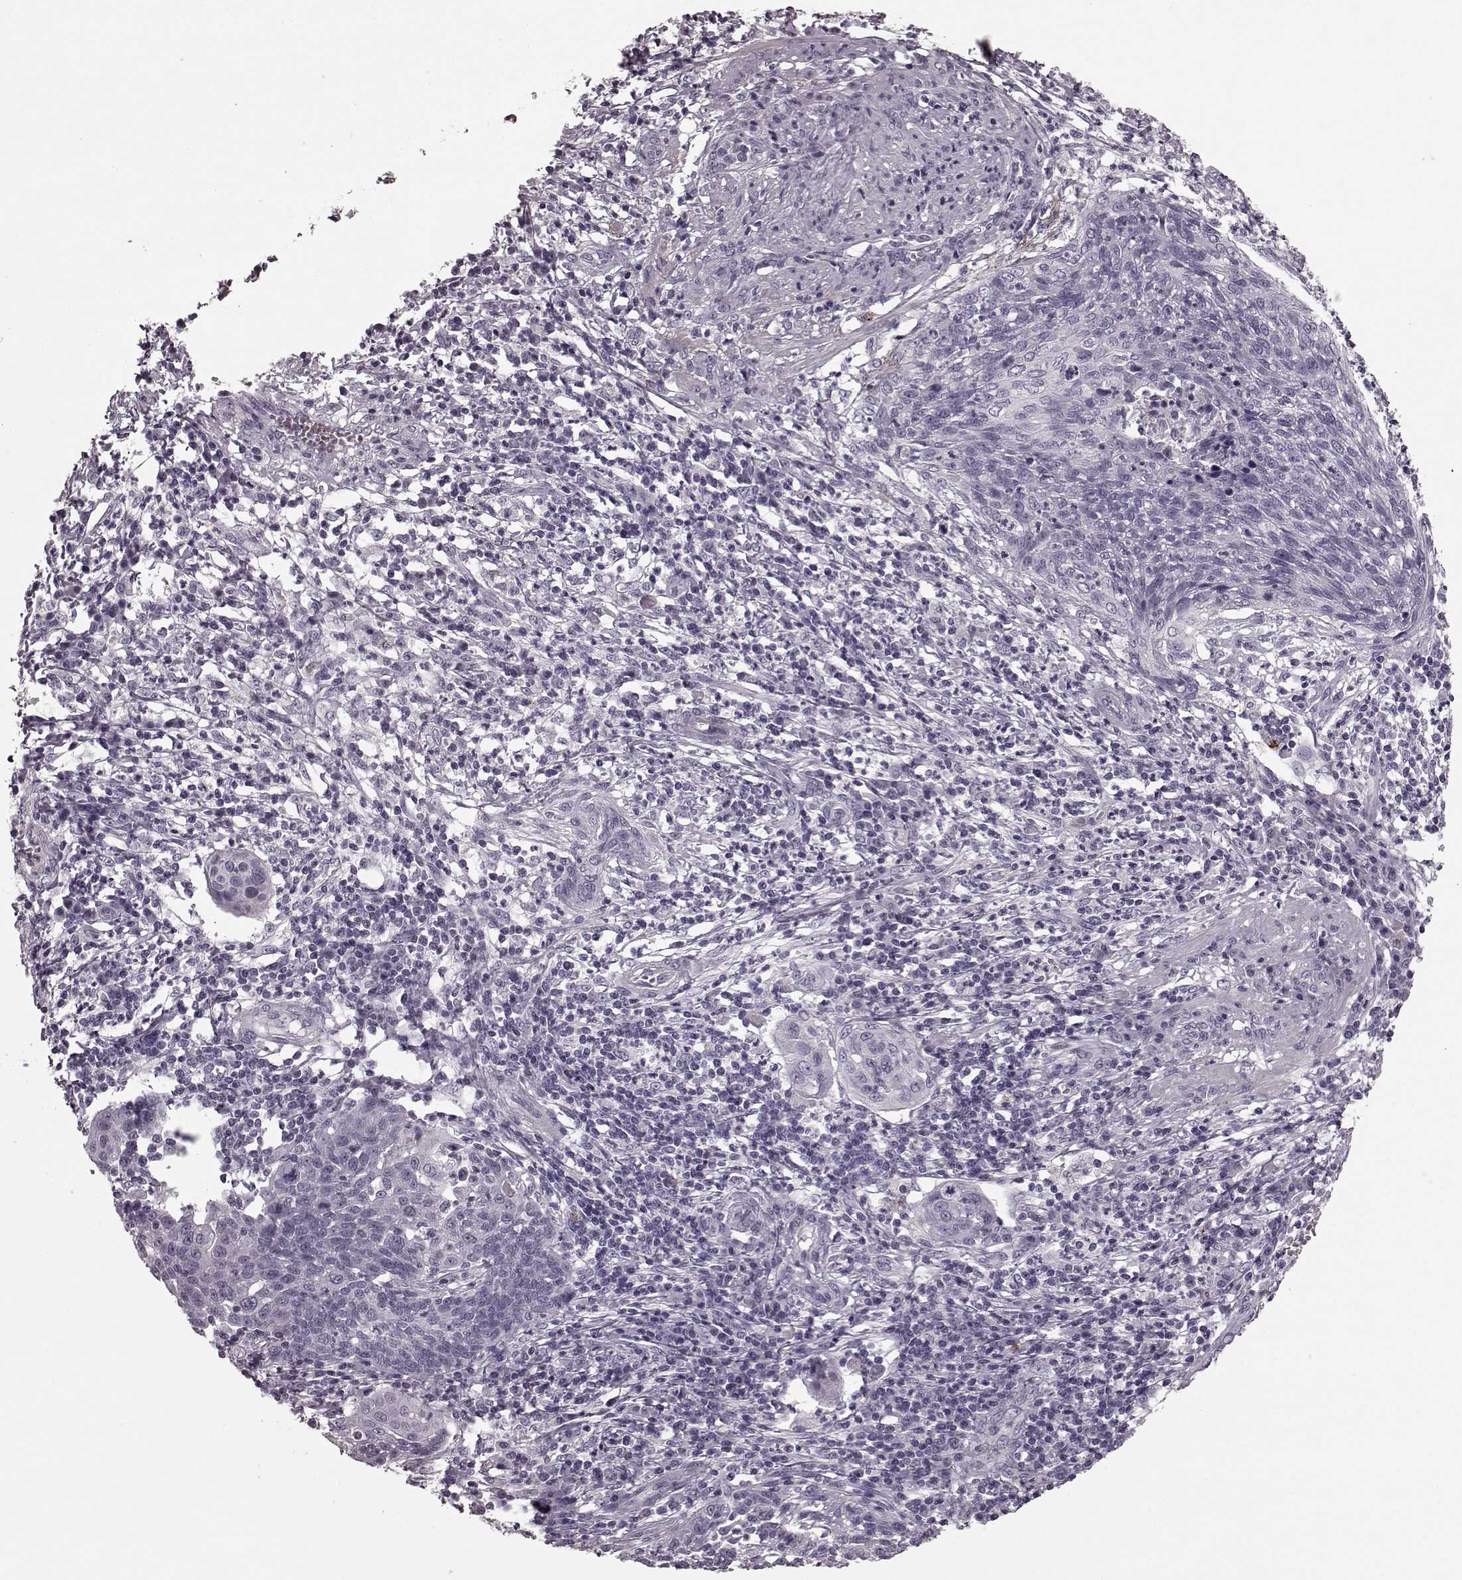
{"staining": {"intensity": "negative", "quantity": "none", "location": "none"}, "tissue": "cervical cancer", "cell_type": "Tumor cells", "image_type": "cancer", "snomed": [{"axis": "morphology", "description": "Squamous cell carcinoma, NOS"}, {"axis": "topography", "description": "Cervix"}], "caption": "The micrograph shows no staining of tumor cells in cervical cancer. (Stains: DAB IHC with hematoxylin counter stain, Microscopy: brightfield microscopy at high magnification).", "gene": "CST7", "patient": {"sex": "female", "age": 34}}